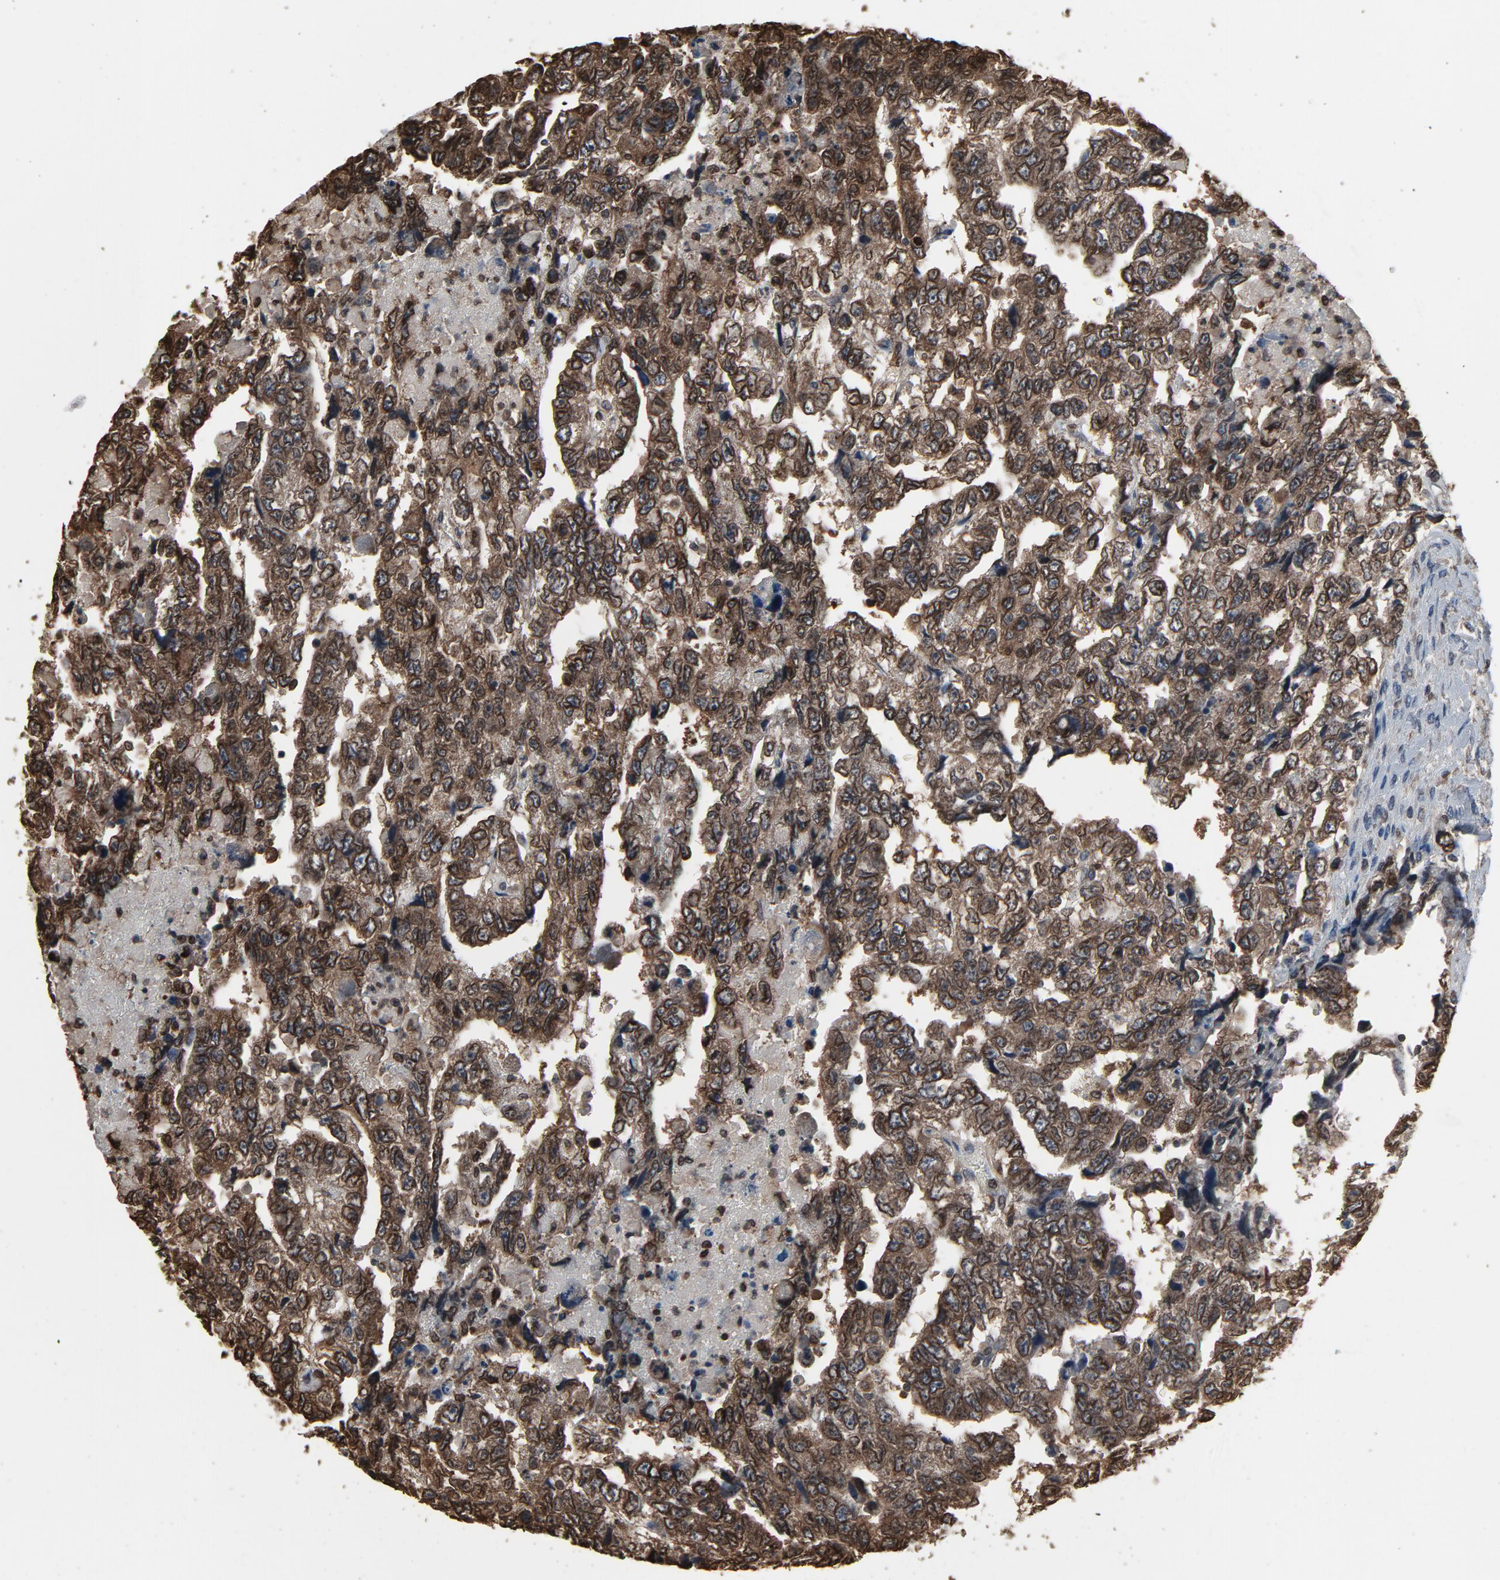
{"staining": {"intensity": "moderate", "quantity": ">75%", "location": "cytoplasmic/membranous,nuclear"}, "tissue": "testis cancer", "cell_type": "Tumor cells", "image_type": "cancer", "snomed": [{"axis": "morphology", "description": "Carcinoma, Embryonal, NOS"}, {"axis": "topography", "description": "Testis"}], "caption": "Protein expression analysis of human testis cancer (embryonal carcinoma) reveals moderate cytoplasmic/membranous and nuclear expression in approximately >75% of tumor cells.", "gene": "UBE2D1", "patient": {"sex": "male", "age": 36}}